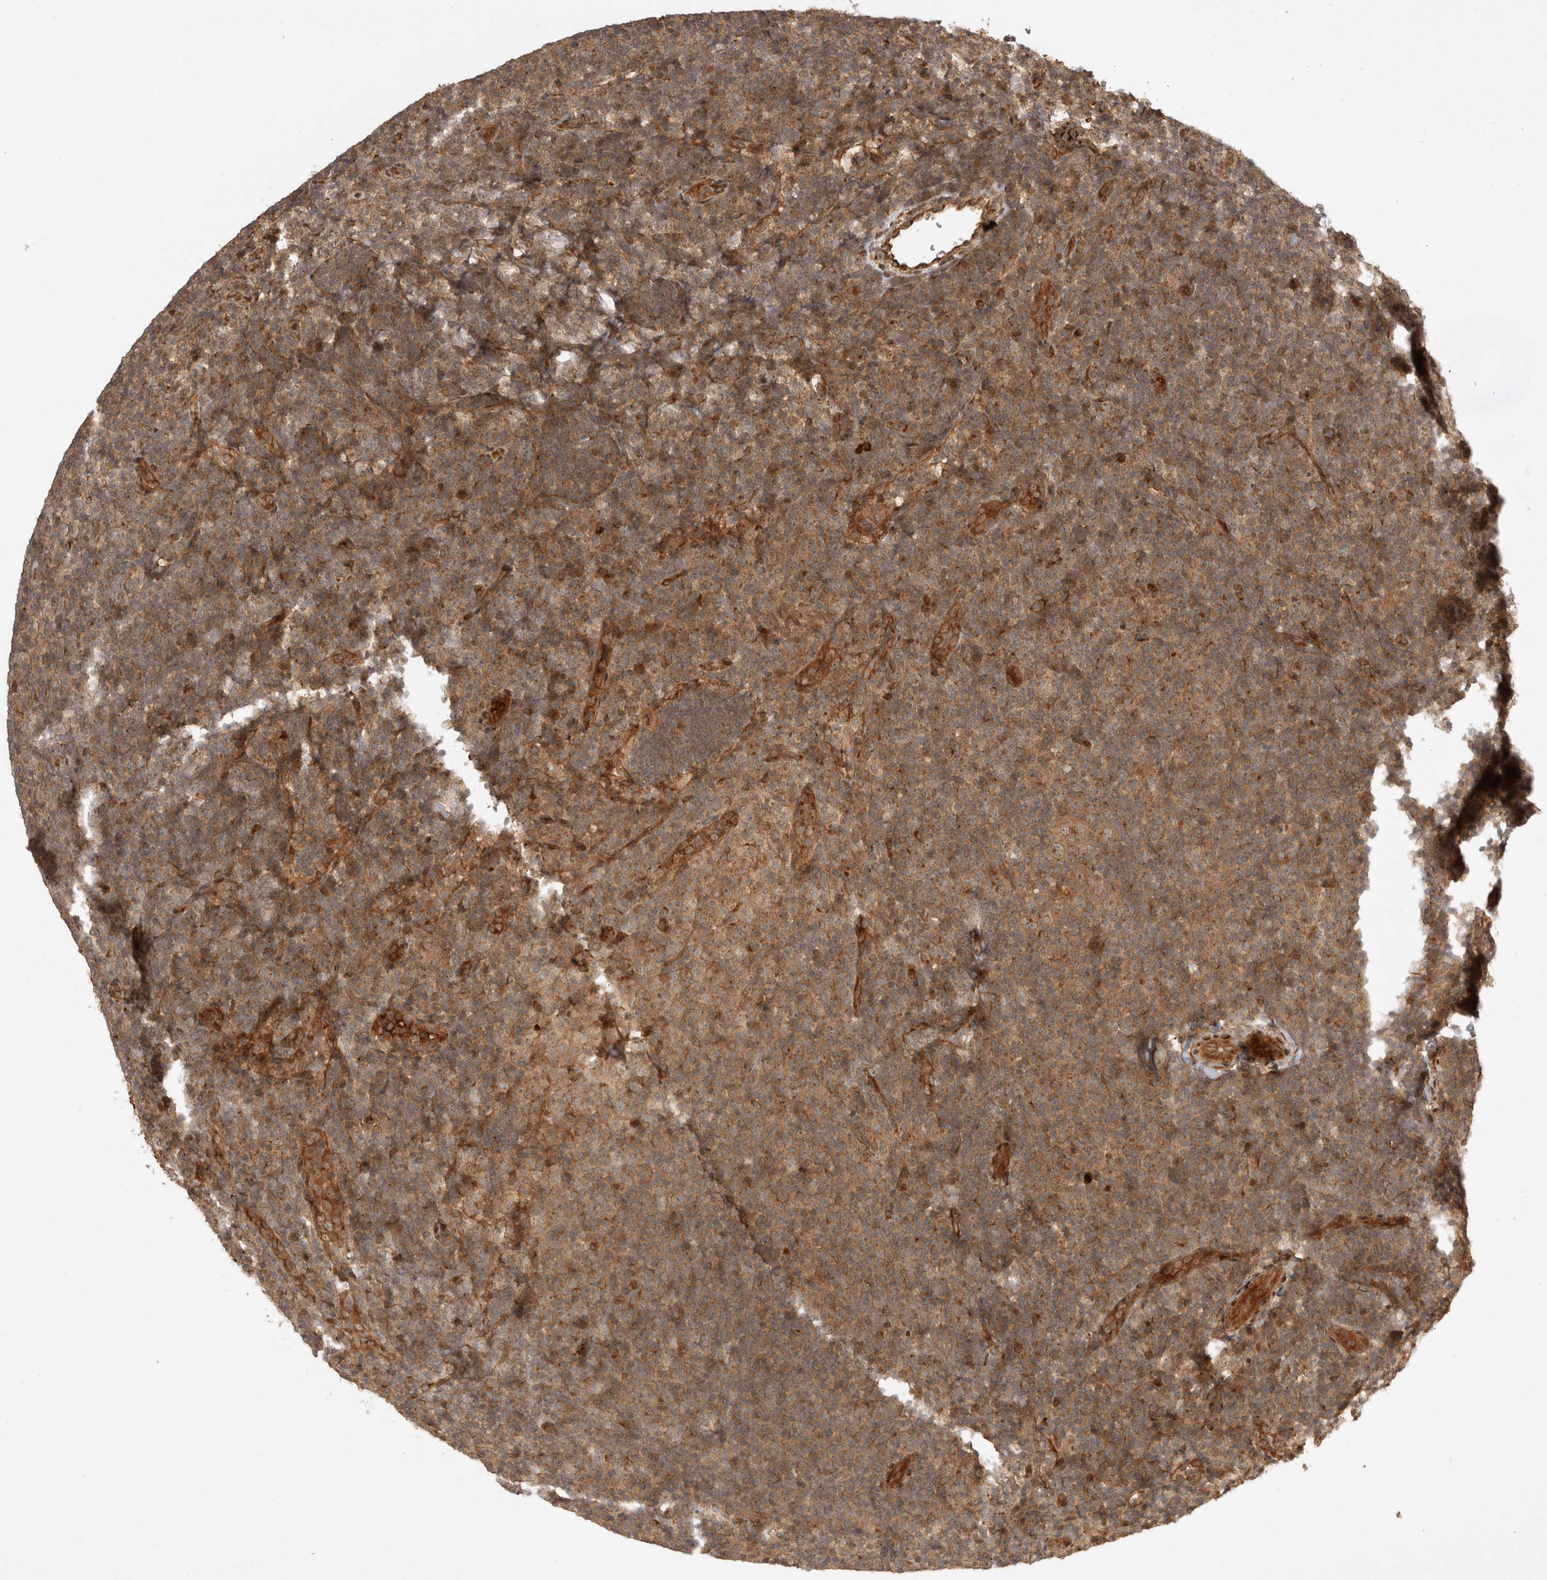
{"staining": {"intensity": "weak", "quantity": ">75%", "location": "cytoplasmic/membranous"}, "tissue": "lymphoma", "cell_type": "Tumor cells", "image_type": "cancer", "snomed": [{"axis": "morphology", "description": "Hodgkin's disease, NOS"}, {"axis": "topography", "description": "Lymph node"}], "caption": "Hodgkin's disease stained with a protein marker exhibits weak staining in tumor cells.", "gene": "CAMSAP2", "patient": {"sex": "female", "age": 57}}